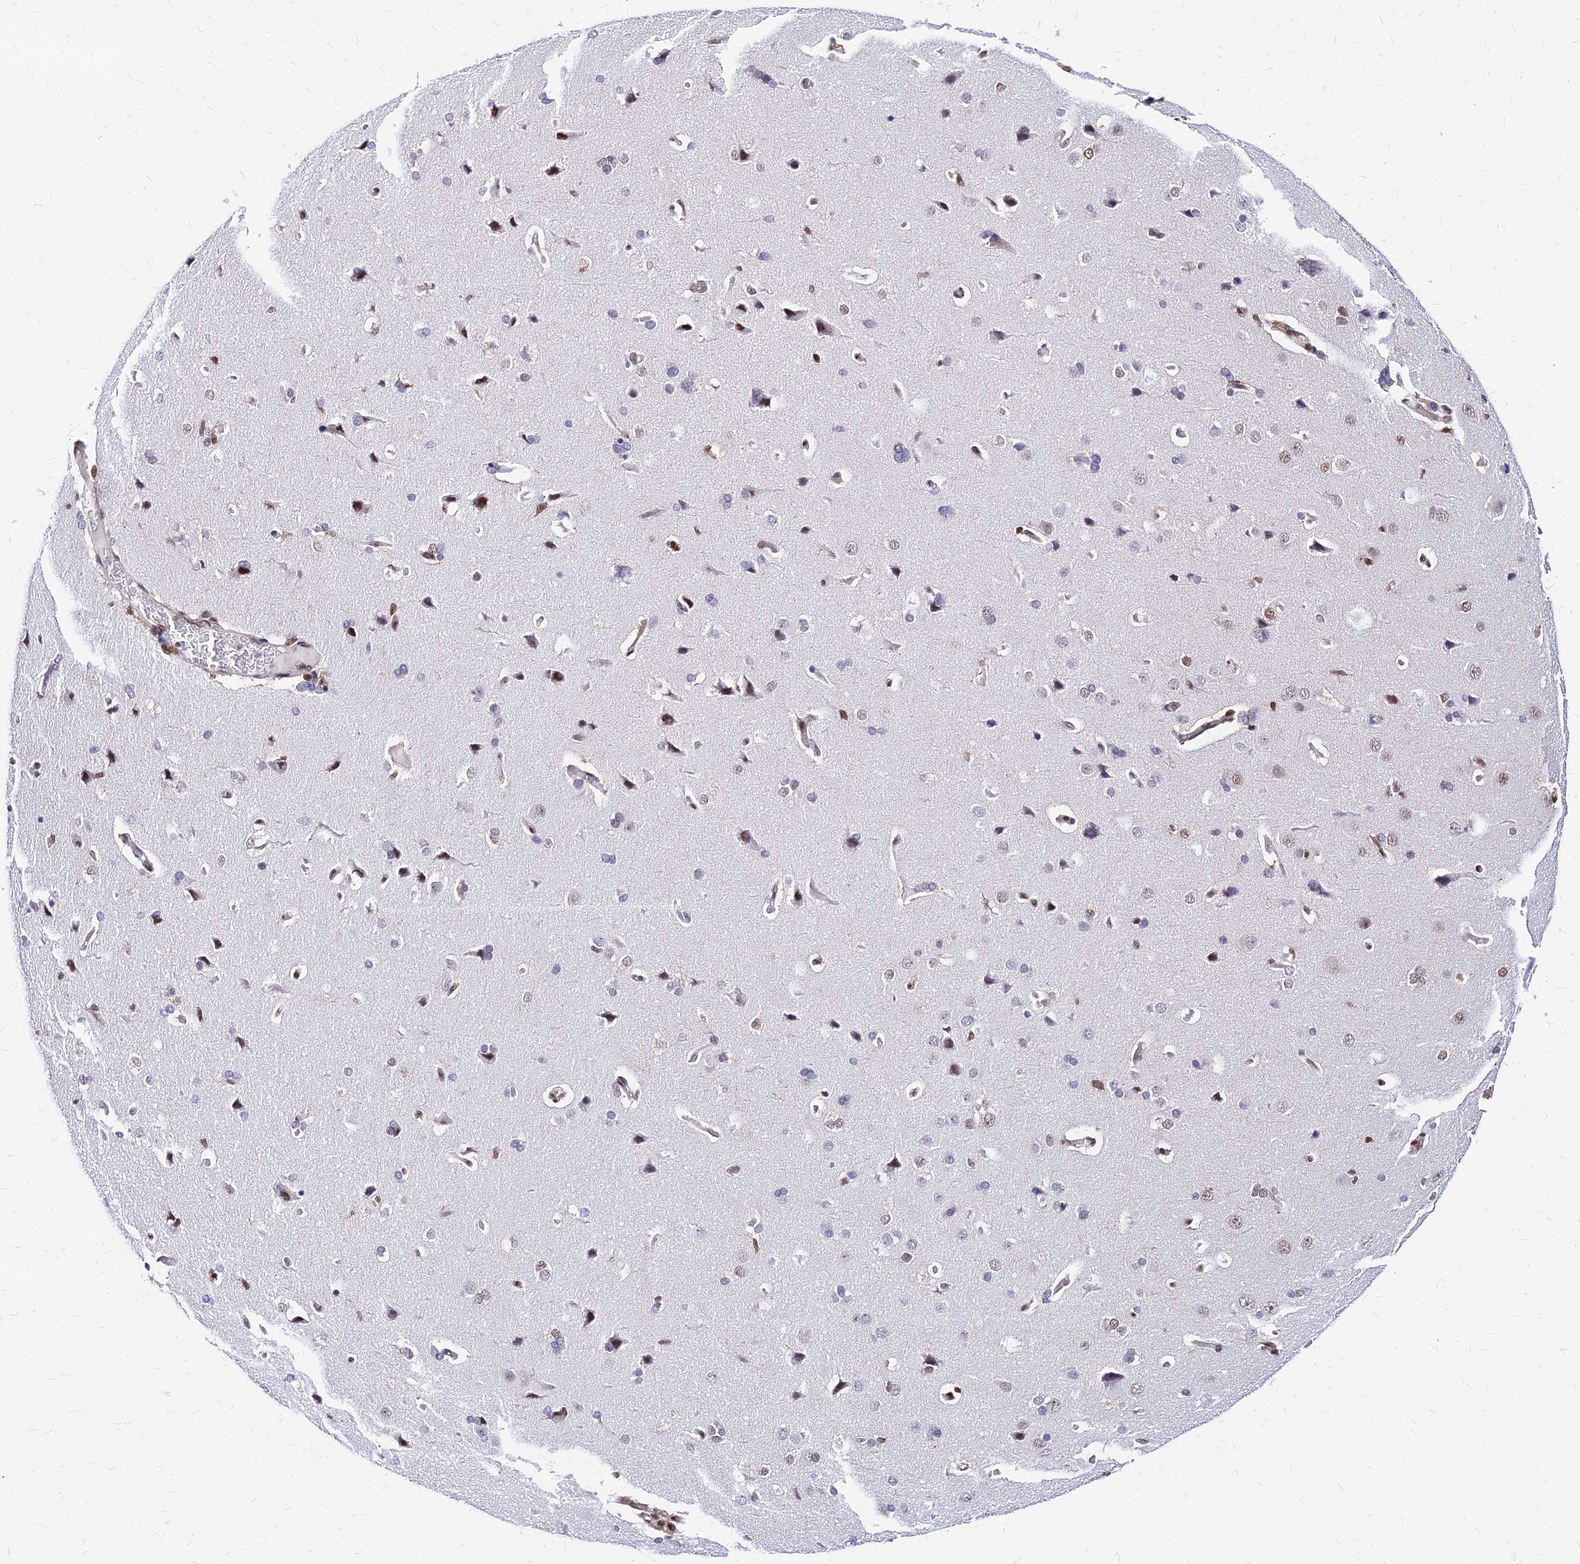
{"staining": {"intensity": "moderate", "quantity": "25%-75%", "location": "nuclear"}, "tissue": "cerebral cortex", "cell_type": "Endothelial cells", "image_type": "normal", "snomed": [{"axis": "morphology", "description": "Normal tissue, NOS"}, {"axis": "topography", "description": "Cerebral cortex"}], "caption": "The image displays immunohistochemical staining of benign cerebral cortex. There is moderate nuclear expression is seen in about 25%-75% of endothelial cells.", "gene": "PAXX", "patient": {"sex": "male", "age": 62}}